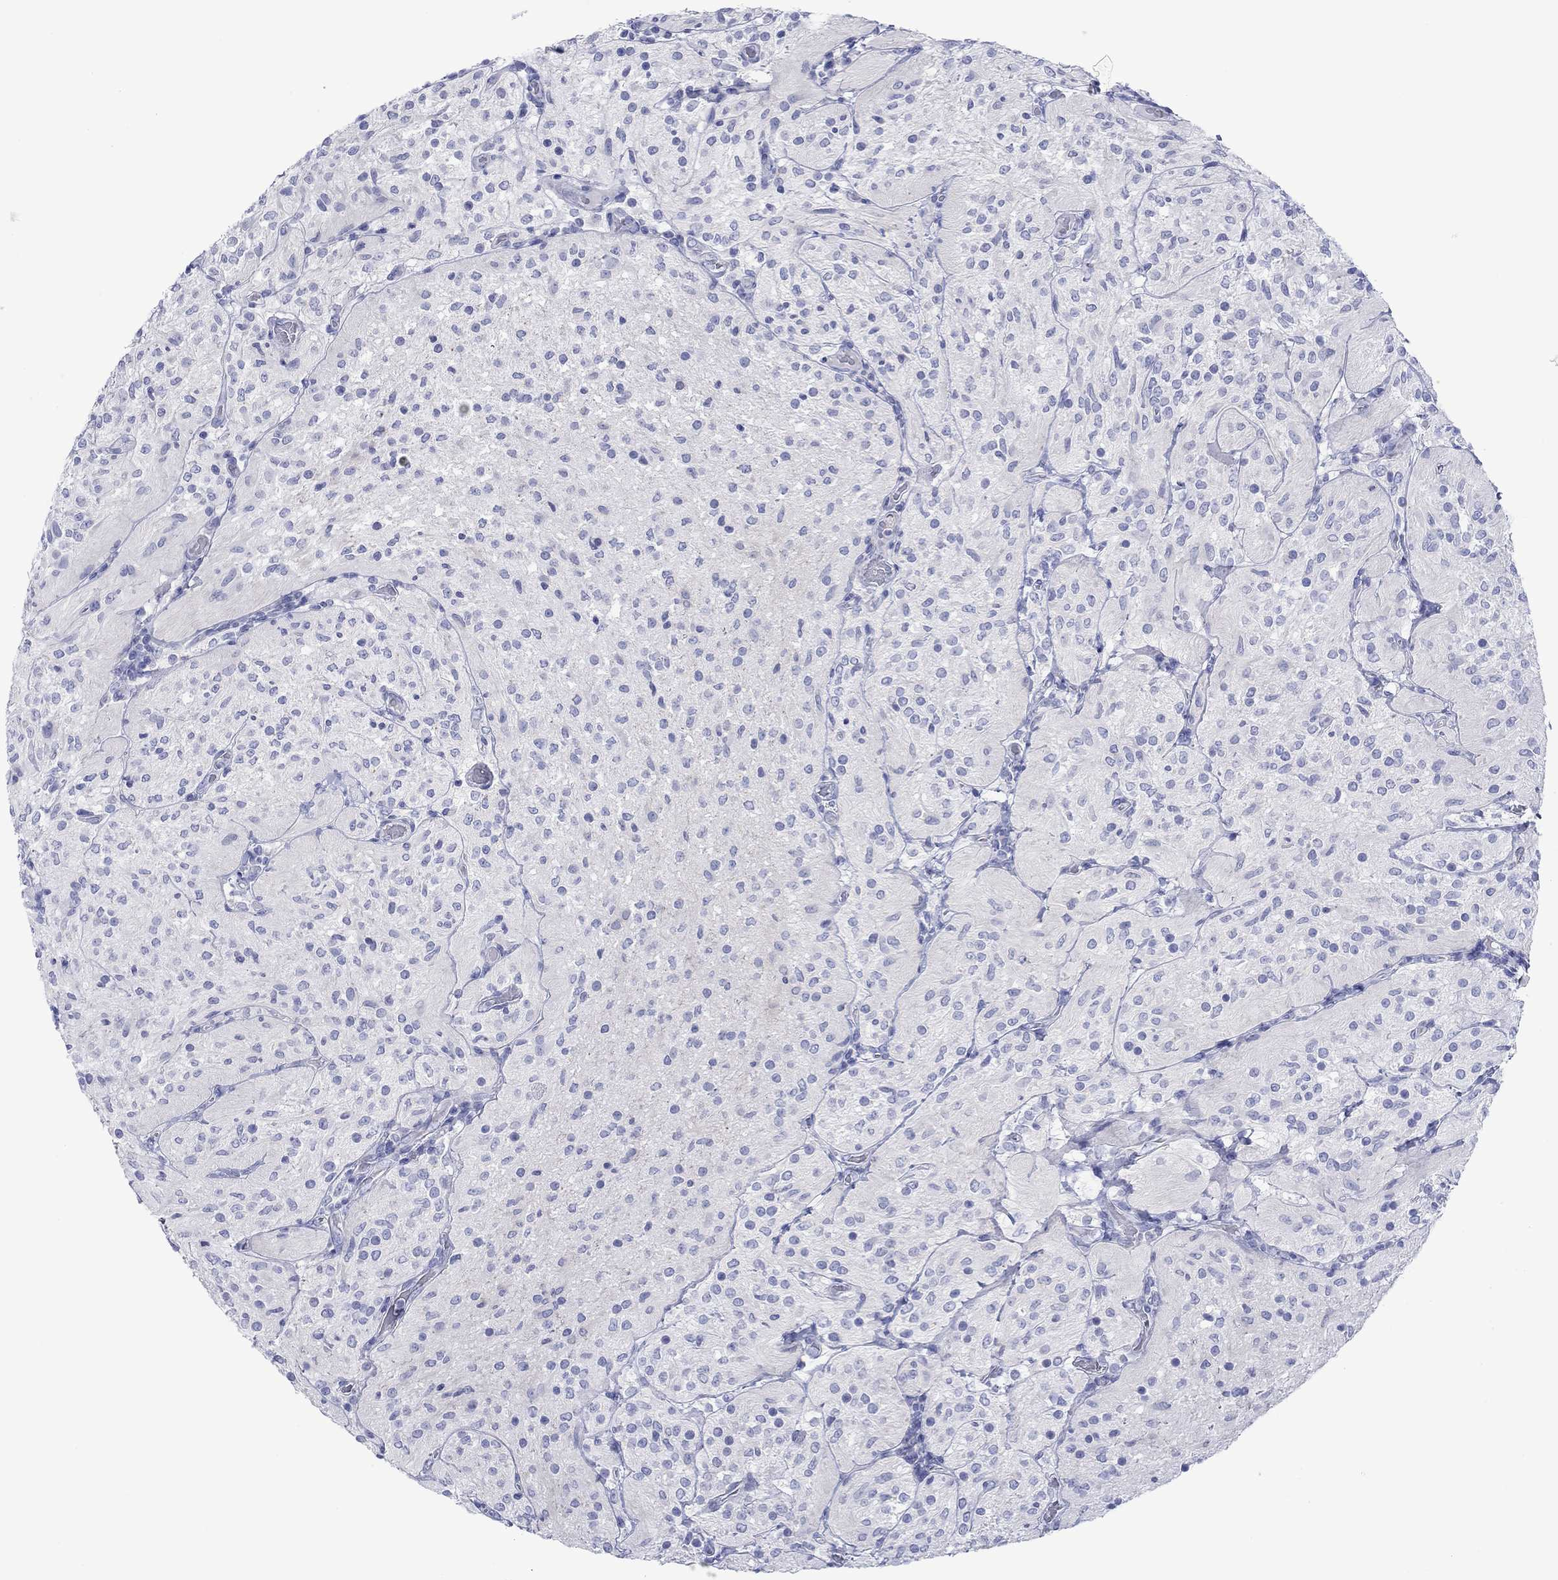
{"staining": {"intensity": "negative", "quantity": "none", "location": "none"}, "tissue": "glioma", "cell_type": "Tumor cells", "image_type": "cancer", "snomed": [{"axis": "morphology", "description": "Glioma, malignant, Low grade"}, {"axis": "topography", "description": "Brain"}], "caption": "DAB immunohistochemical staining of human glioma demonstrates no significant staining in tumor cells.", "gene": "MLANA", "patient": {"sex": "male", "age": 3}}